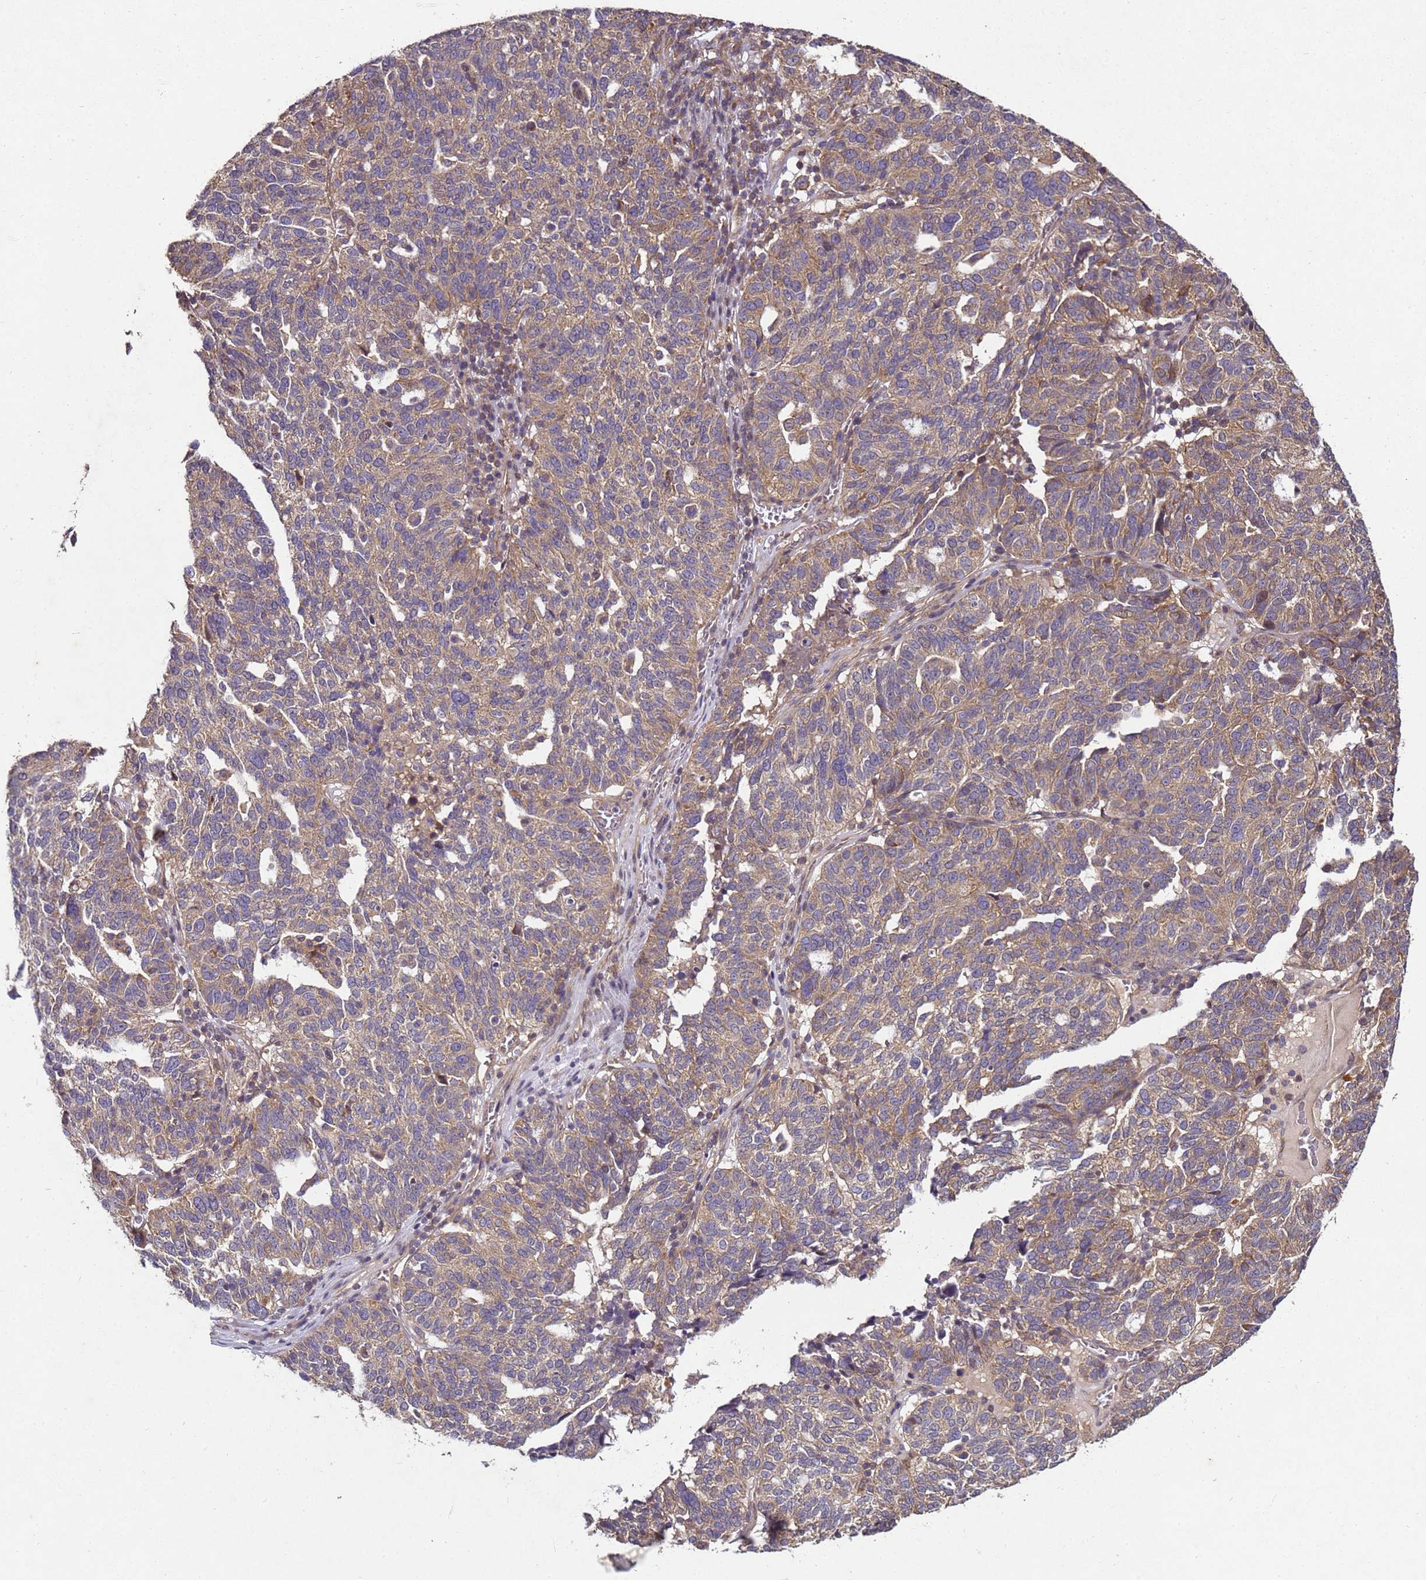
{"staining": {"intensity": "moderate", "quantity": ">75%", "location": "cytoplasmic/membranous"}, "tissue": "ovarian cancer", "cell_type": "Tumor cells", "image_type": "cancer", "snomed": [{"axis": "morphology", "description": "Cystadenocarcinoma, serous, NOS"}, {"axis": "topography", "description": "Ovary"}], "caption": "Ovarian cancer was stained to show a protein in brown. There is medium levels of moderate cytoplasmic/membranous positivity in about >75% of tumor cells.", "gene": "ANKRD17", "patient": {"sex": "female", "age": 59}}